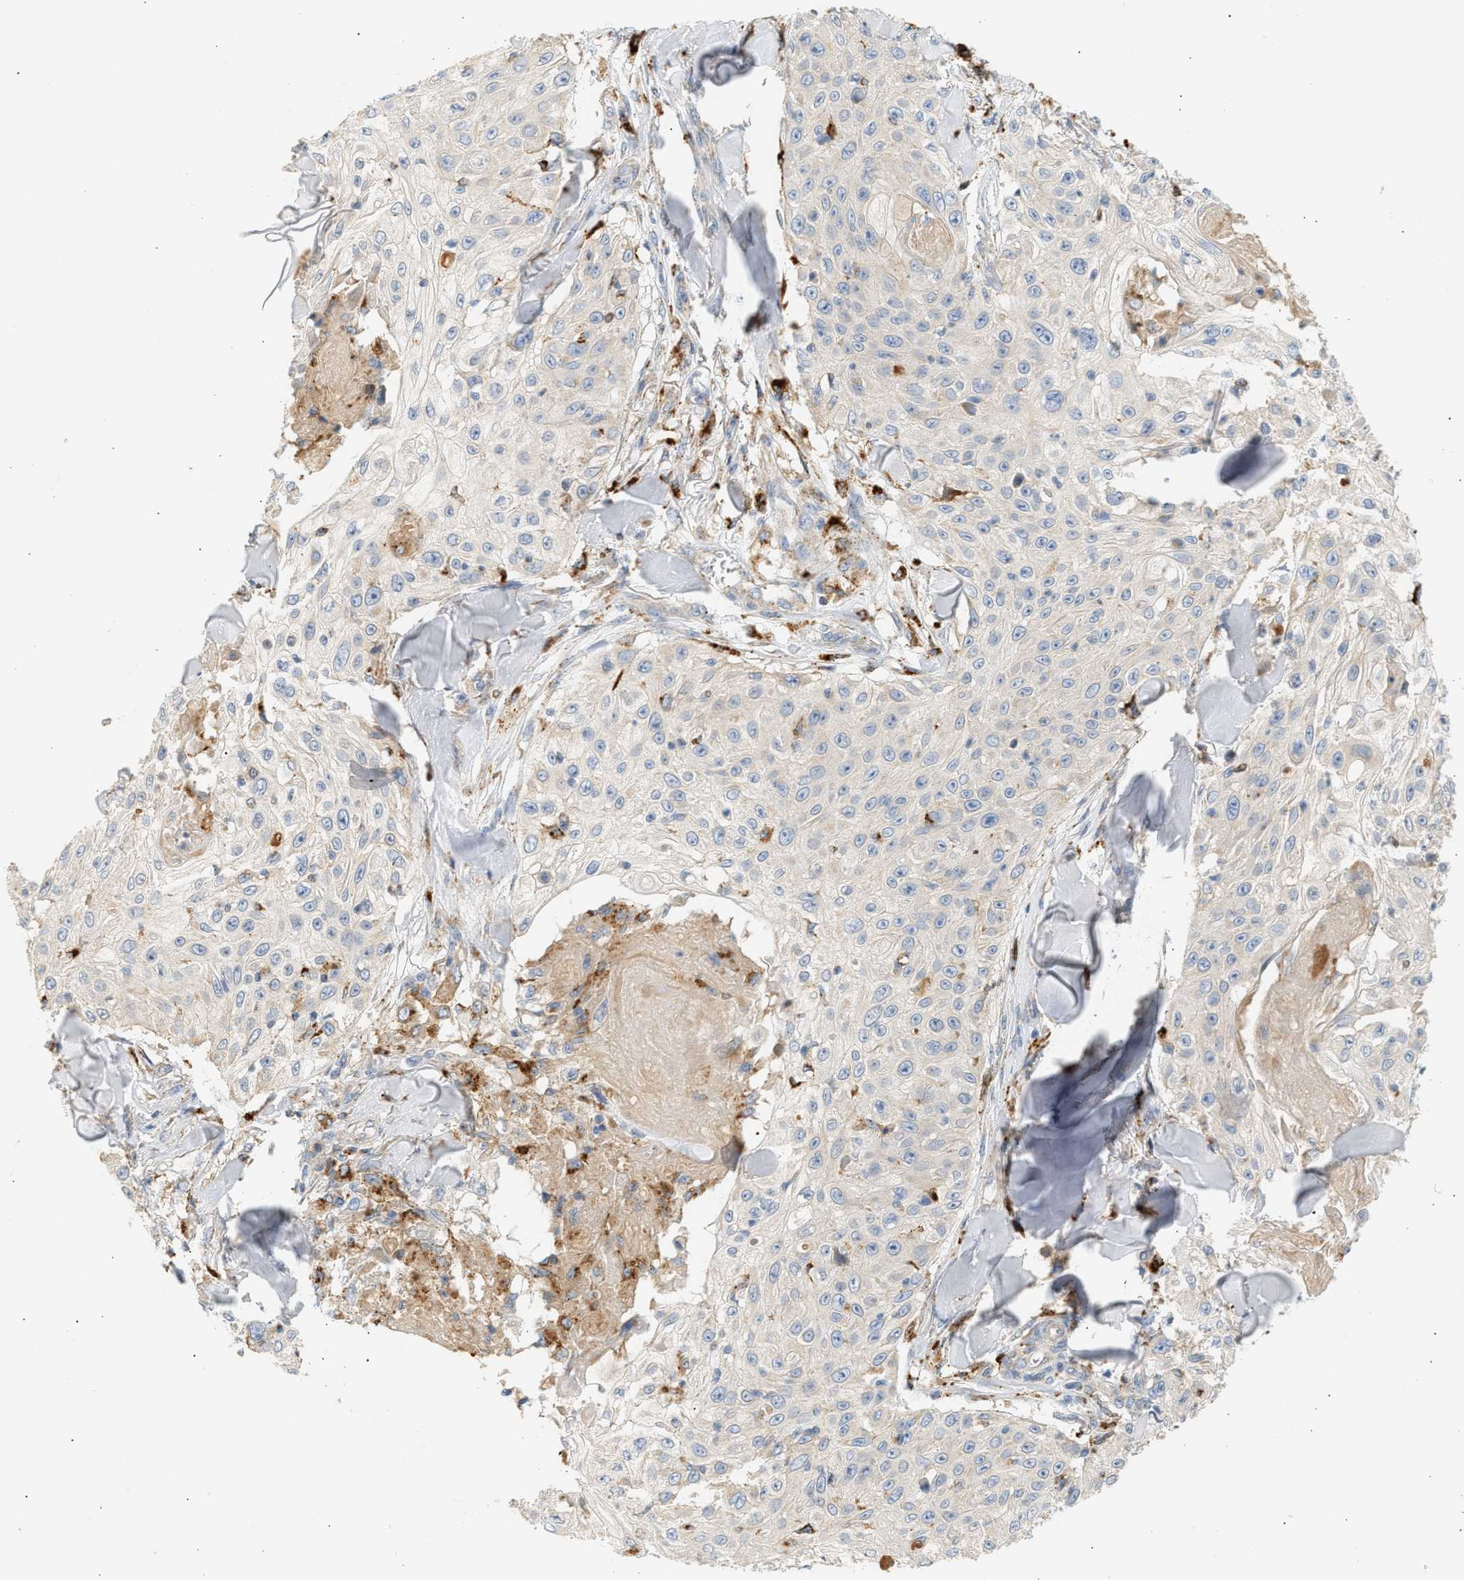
{"staining": {"intensity": "weak", "quantity": "<25%", "location": "cytoplasmic/membranous"}, "tissue": "skin cancer", "cell_type": "Tumor cells", "image_type": "cancer", "snomed": [{"axis": "morphology", "description": "Squamous cell carcinoma, NOS"}, {"axis": "topography", "description": "Skin"}], "caption": "Immunohistochemistry (IHC) photomicrograph of human skin cancer (squamous cell carcinoma) stained for a protein (brown), which reveals no expression in tumor cells.", "gene": "ENTHD1", "patient": {"sex": "male", "age": 86}}